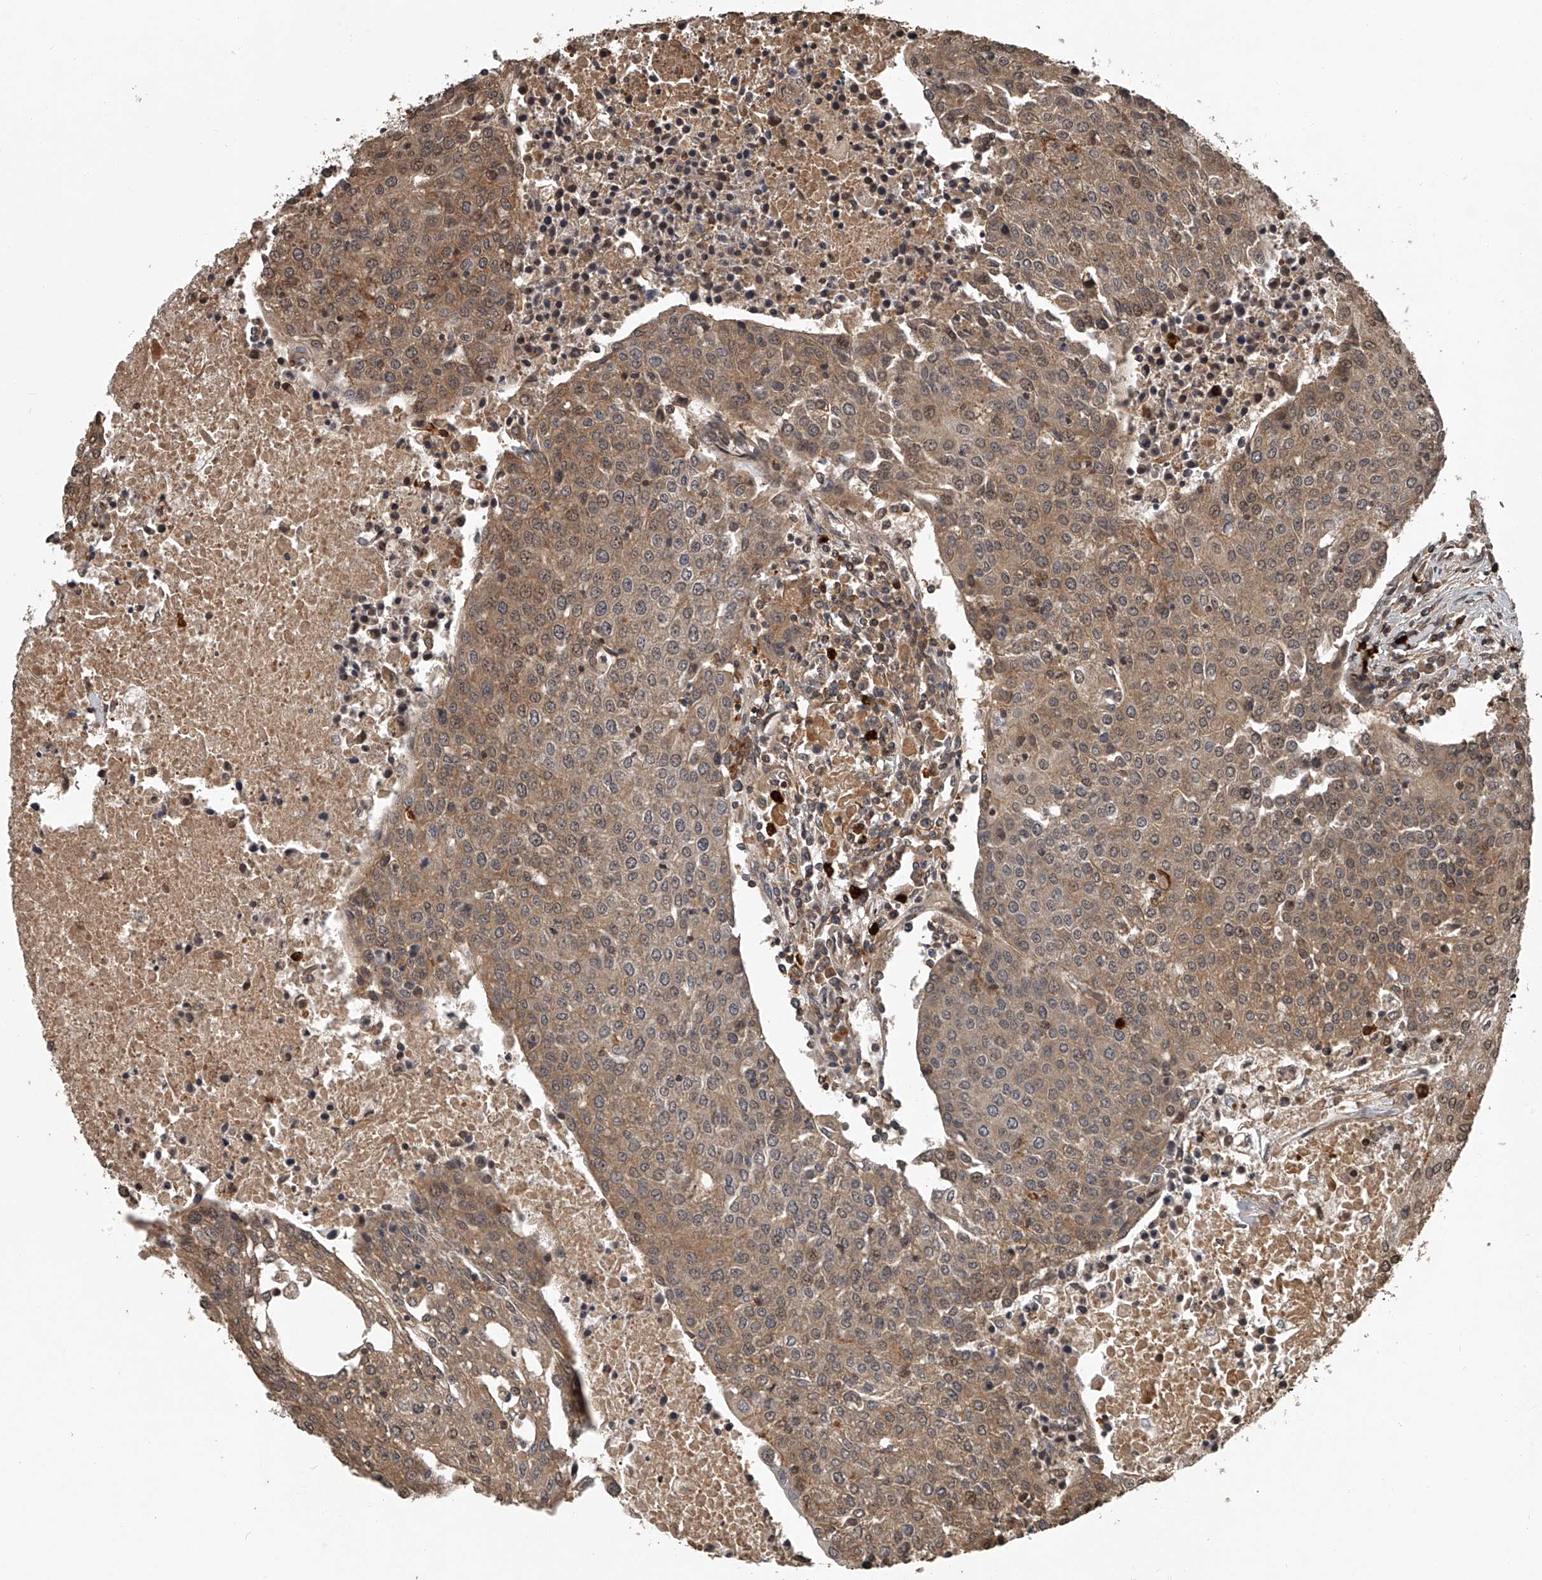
{"staining": {"intensity": "moderate", "quantity": ">75%", "location": "cytoplasmic/membranous,nuclear"}, "tissue": "urothelial cancer", "cell_type": "Tumor cells", "image_type": "cancer", "snomed": [{"axis": "morphology", "description": "Urothelial carcinoma, High grade"}, {"axis": "topography", "description": "Urinary bladder"}], "caption": "A micrograph of urothelial cancer stained for a protein displays moderate cytoplasmic/membranous and nuclear brown staining in tumor cells.", "gene": "PLEKHG1", "patient": {"sex": "female", "age": 85}}